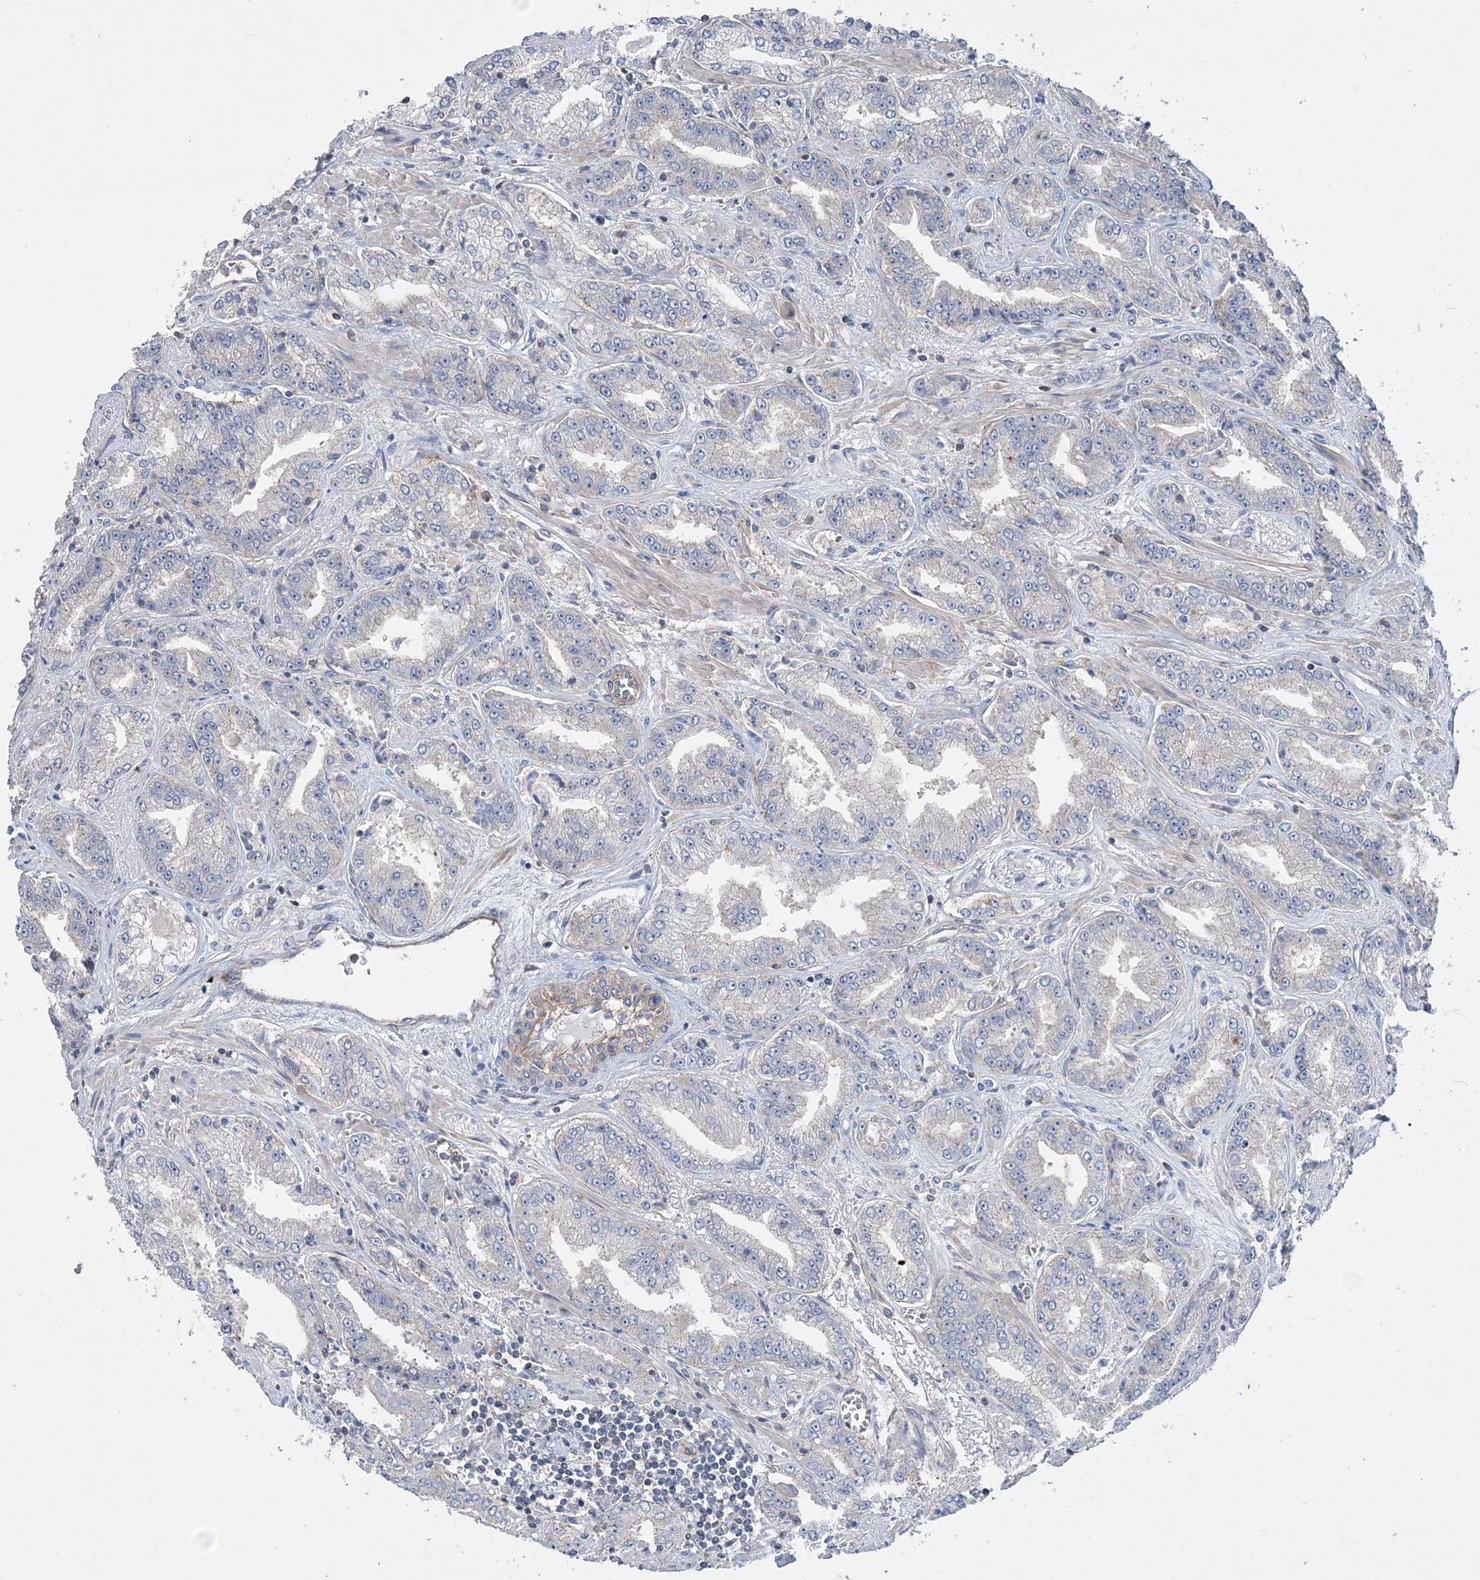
{"staining": {"intensity": "negative", "quantity": "none", "location": "none"}, "tissue": "prostate cancer", "cell_type": "Tumor cells", "image_type": "cancer", "snomed": [{"axis": "morphology", "description": "Adenocarcinoma, High grade"}, {"axis": "topography", "description": "Prostate"}], "caption": "The photomicrograph demonstrates no significant positivity in tumor cells of high-grade adenocarcinoma (prostate).", "gene": "PIGC", "patient": {"sex": "male", "age": 71}}